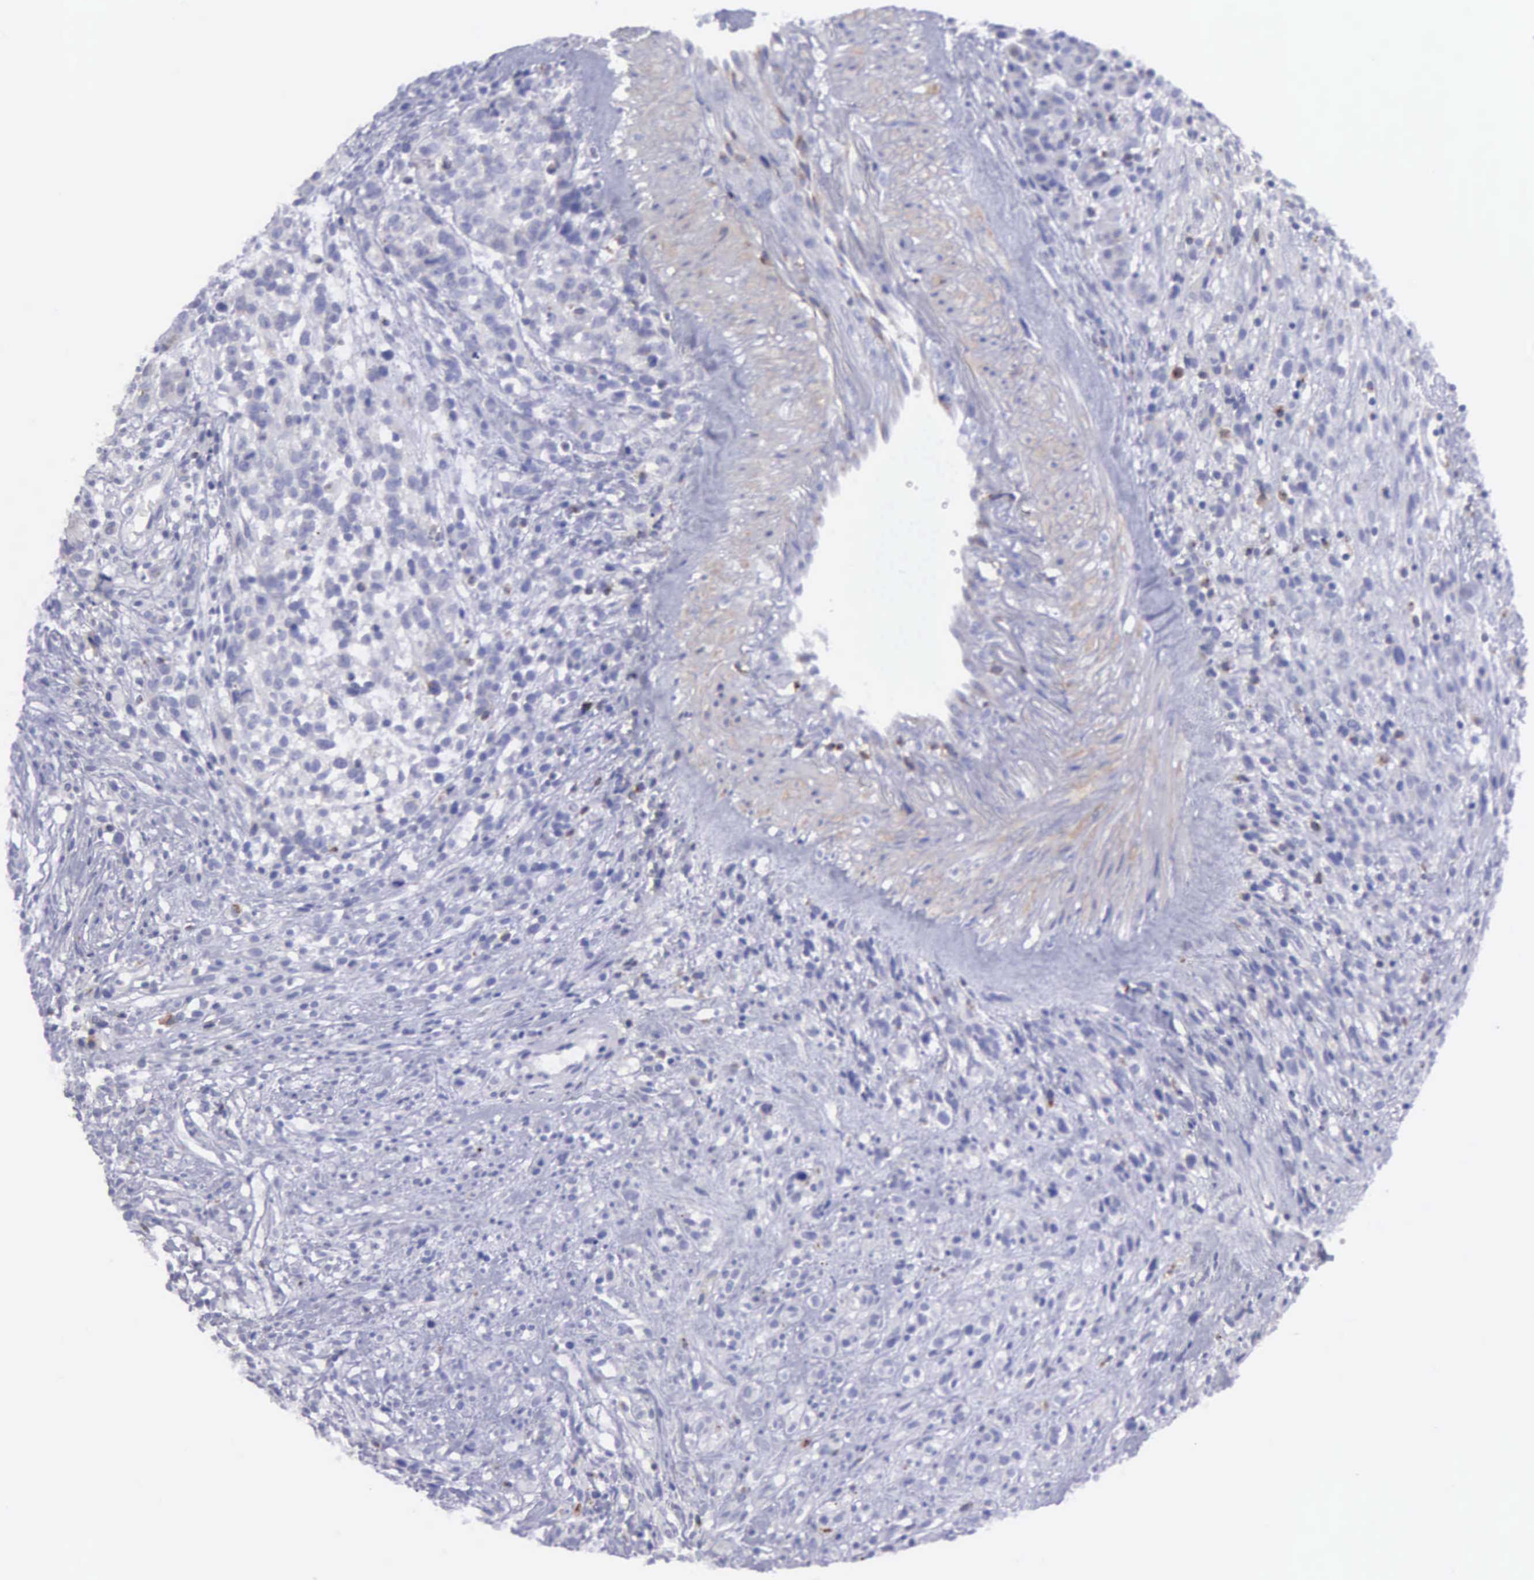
{"staining": {"intensity": "negative", "quantity": "none", "location": "none"}, "tissue": "glioma", "cell_type": "Tumor cells", "image_type": "cancer", "snomed": [{"axis": "morphology", "description": "Glioma, malignant, High grade"}, {"axis": "topography", "description": "Brain"}], "caption": "Immunohistochemistry of malignant glioma (high-grade) displays no positivity in tumor cells.", "gene": "TYRP1", "patient": {"sex": "male", "age": 66}}